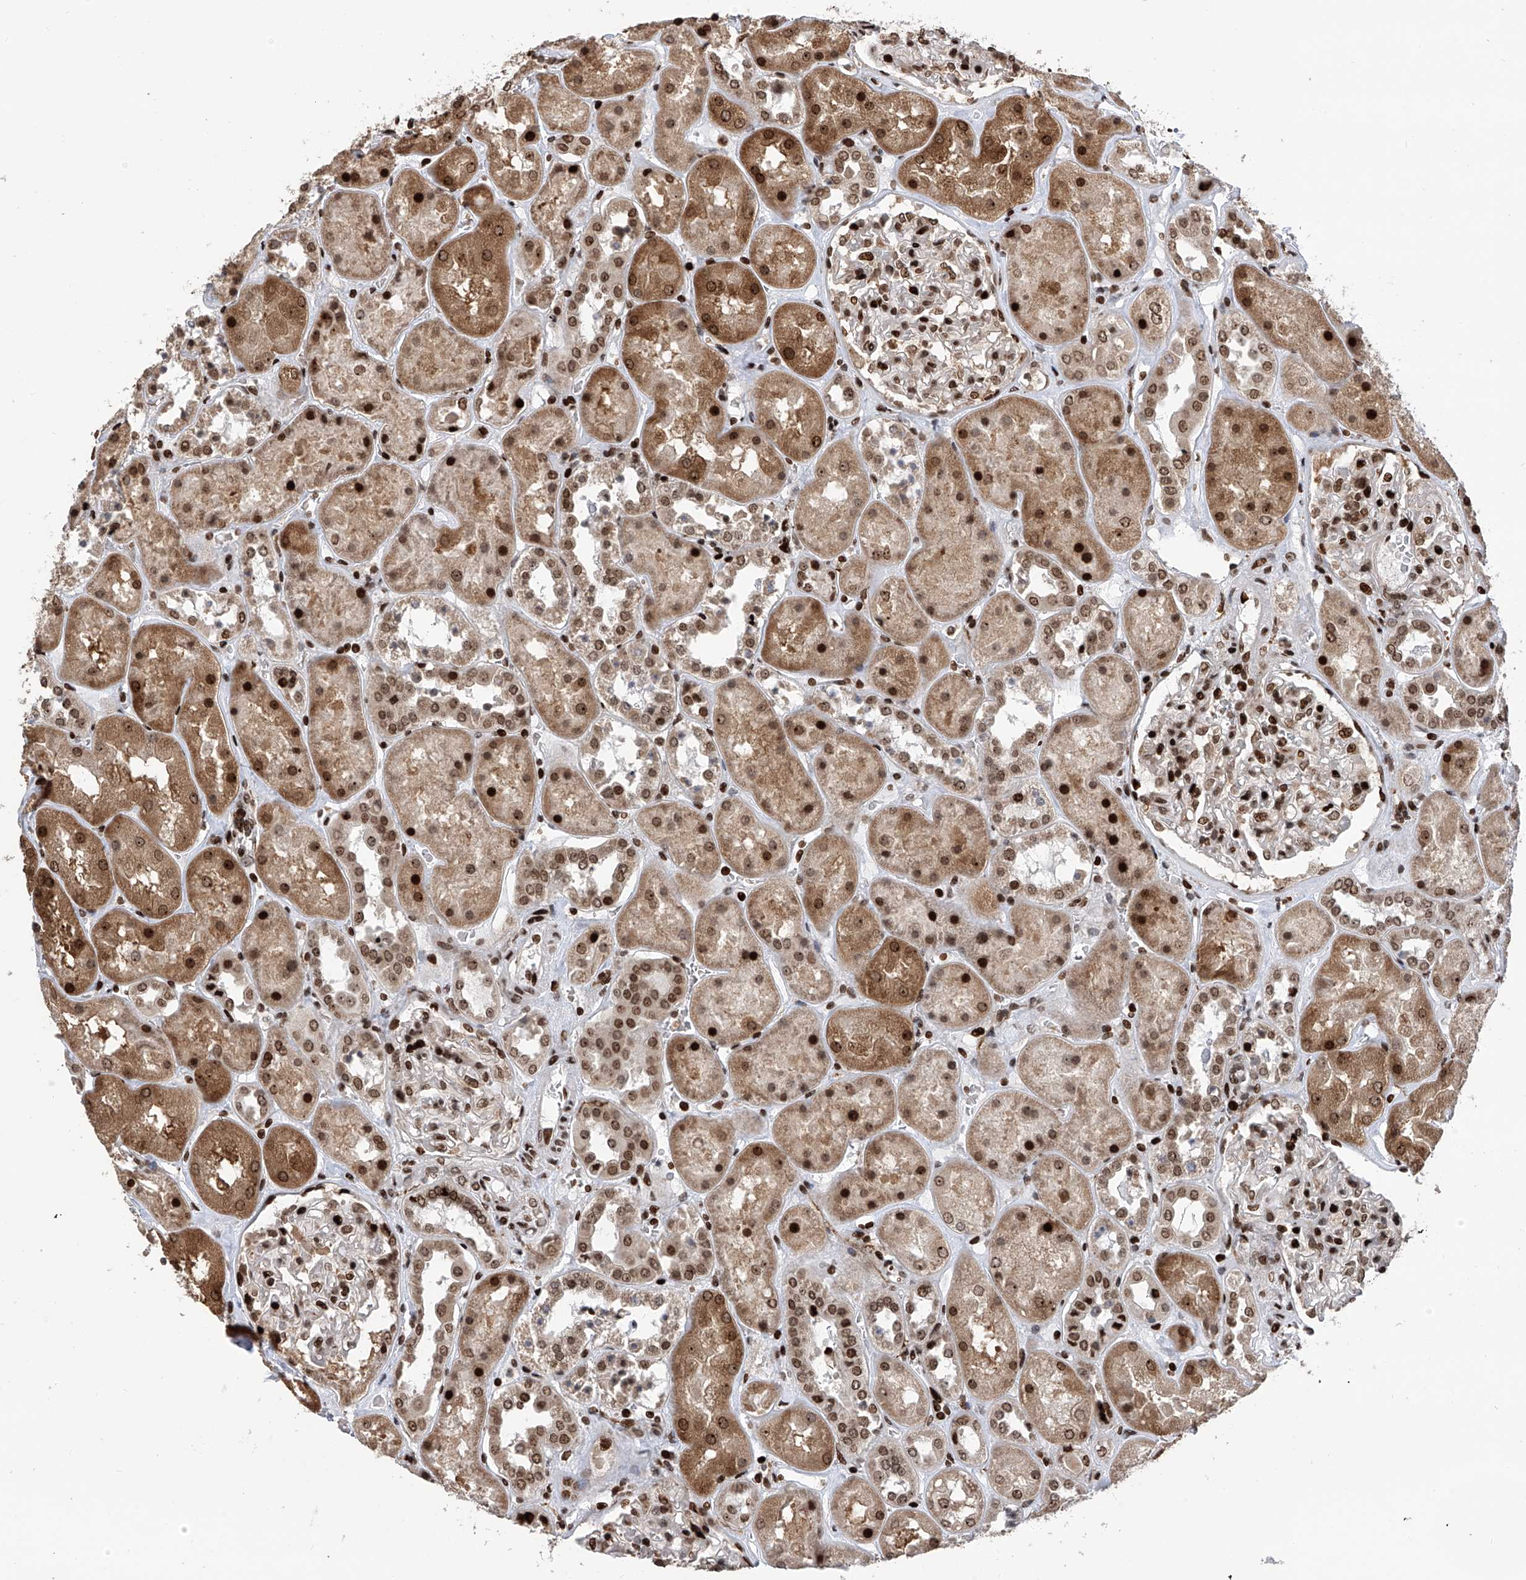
{"staining": {"intensity": "strong", "quantity": ">75%", "location": "nuclear"}, "tissue": "kidney", "cell_type": "Cells in glomeruli", "image_type": "normal", "snomed": [{"axis": "morphology", "description": "Normal tissue, NOS"}, {"axis": "topography", "description": "Kidney"}], "caption": "Protein positivity by immunohistochemistry shows strong nuclear staining in approximately >75% of cells in glomeruli in unremarkable kidney.", "gene": "PAK1IP1", "patient": {"sex": "male", "age": 70}}